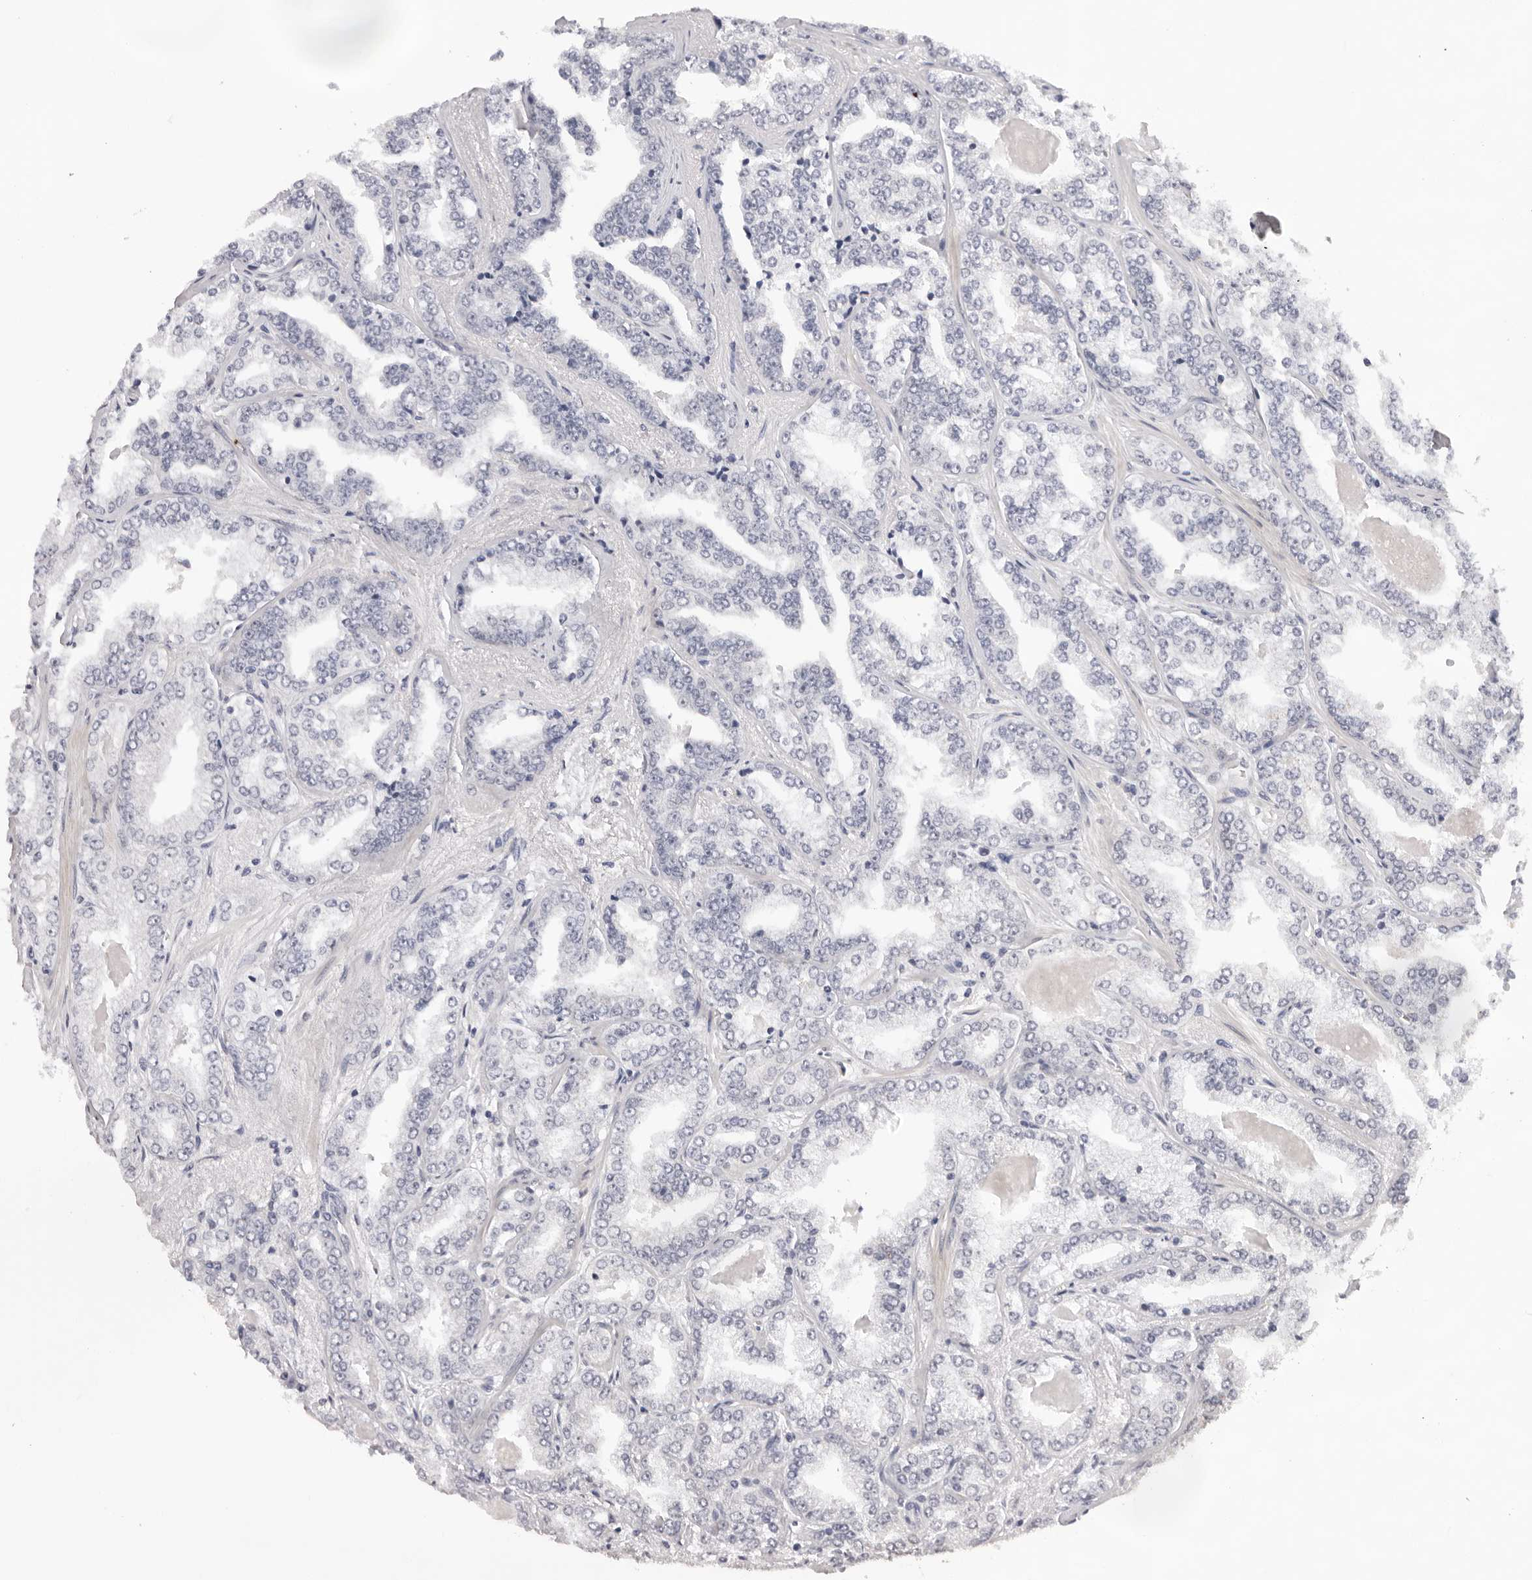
{"staining": {"intensity": "negative", "quantity": "none", "location": "none"}, "tissue": "prostate cancer", "cell_type": "Tumor cells", "image_type": "cancer", "snomed": [{"axis": "morphology", "description": "Adenocarcinoma, High grade"}, {"axis": "topography", "description": "Prostate"}], "caption": "Immunohistochemistry (IHC) micrograph of human prostate cancer (adenocarcinoma (high-grade)) stained for a protein (brown), which exhibits no staining in tumor cells.", "gene": "IL17RA", "patient": {"sex": "male", "age": 71}}